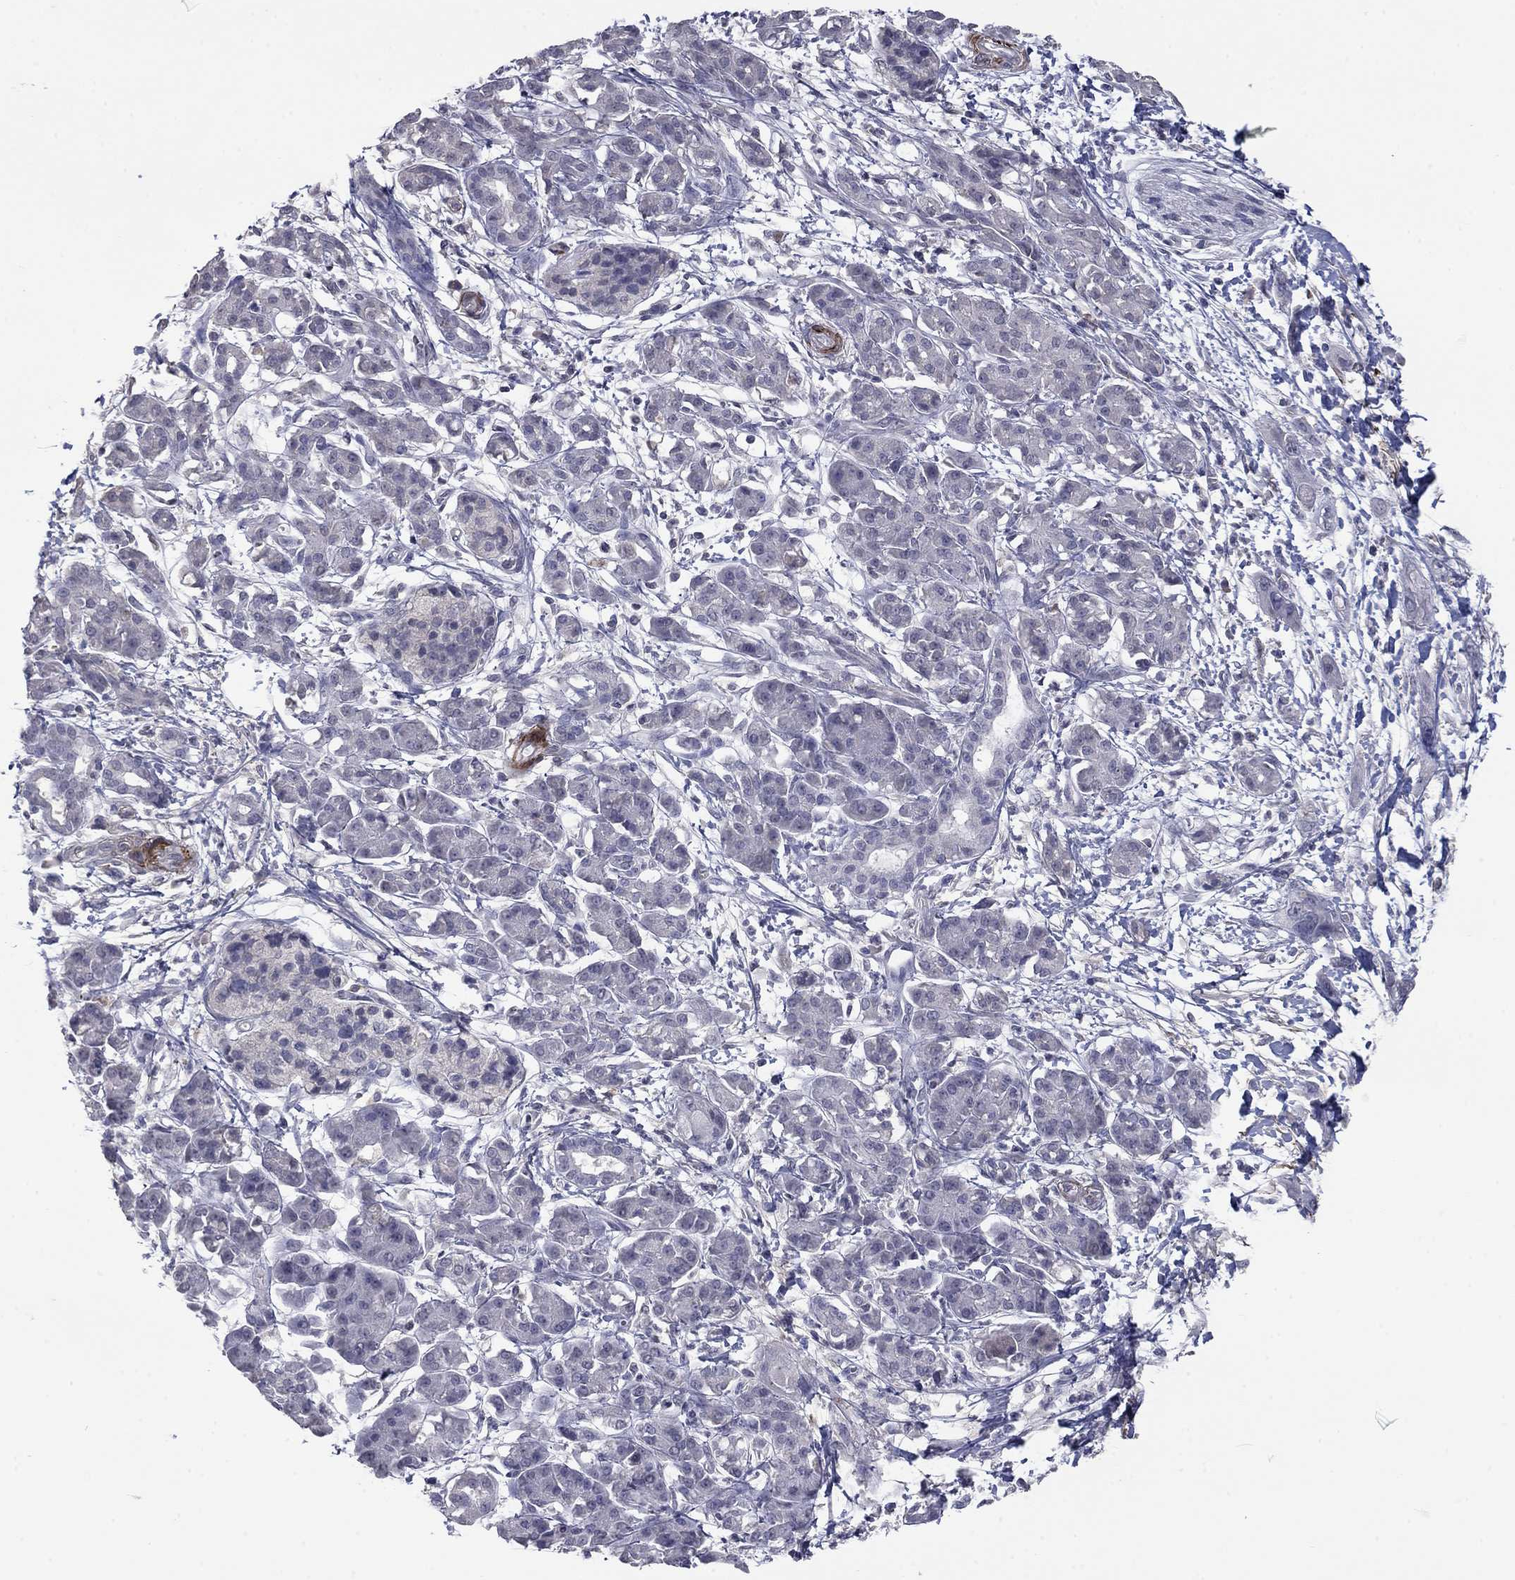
{"staining": {"intensity": "negative", "quantity": "none", "location": "none"}, "tissue": "pancreatic cancer", "cell_type": "Tumor cells", "image_type": "cancer", "snomed": [{"axis": "morphology", "description": "Adenocarcinoma, NOS"}, {"axis": "topography", "description": "Pancreas"}], "caption": "Tumor cells show no significant protein staining in adenocarcinoma (pancreatic).", "gene": "IP6K3", "patient": {"sex": "male", "age": 72}}